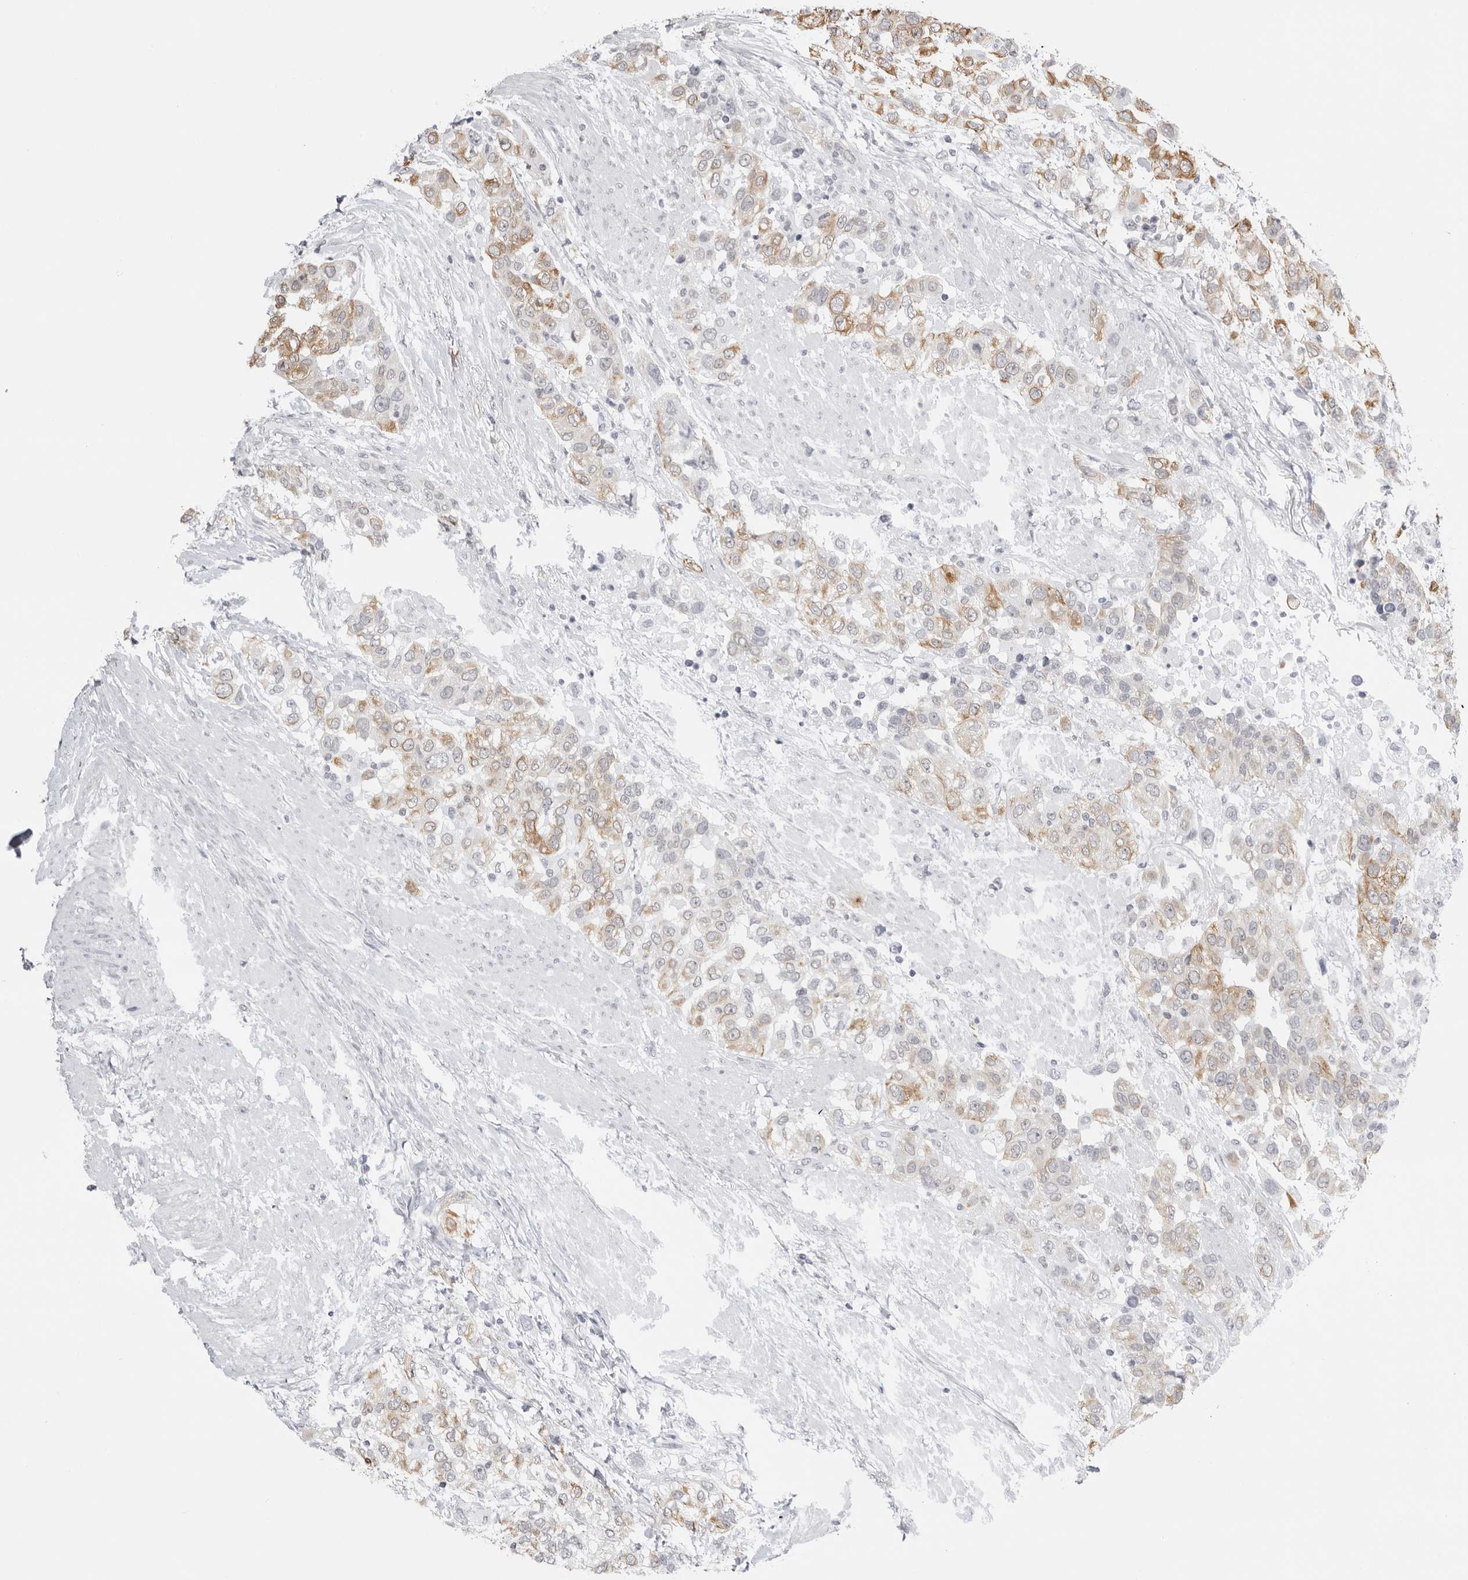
{"staining": {"intensity": "moderate", "quantity": "<25%", "location": "cytoplasmic/membranous"}, "tissue": "urothelial cancer", "cell_type": "Tumor cells", "image_type": "cancer", "snomed": [{"axis": "morphology", "description": "Urothelial carcinoma, High grade"}, {"axis": "topography", "description": "Urinary bladder"}], "caption": "Moderate cytoplasmic/membranous positivity is identified in about <25% of tumor cells in urothelial cancer.", "gene": "SERPINF2", "patient": {"sex": "female", "age": 80}}